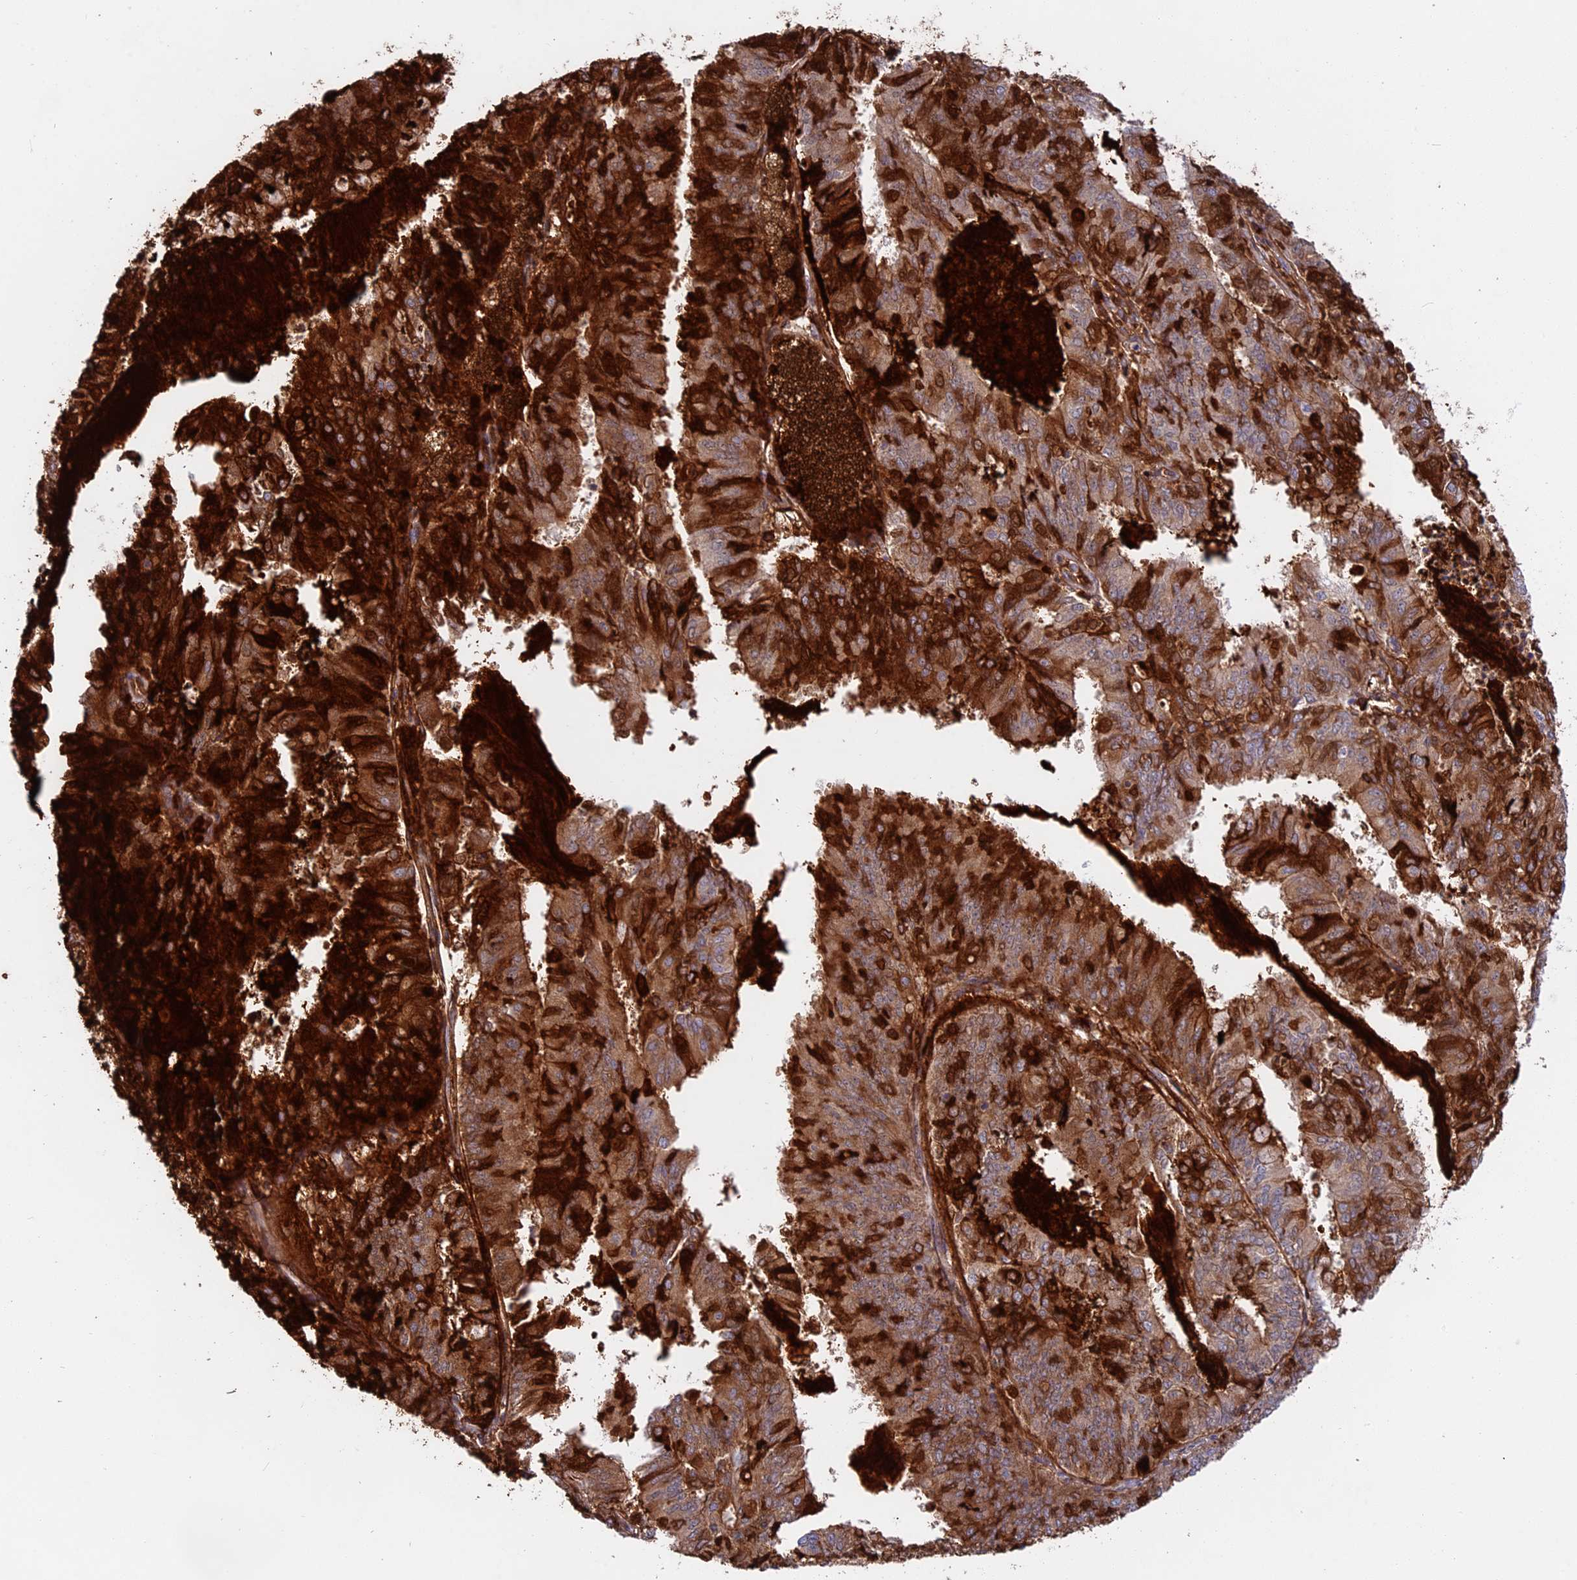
{"staining": {"intensity": "moderate", "quantity": ">75%", "location": "cytoplasmic/membranous"}, "tissue": "endometrial cancer", "cell_type": "Tumor cells", "image_type": "cancer", "snomed": [{"axis": "morphology", "description": "Adenocarcinoma, NOS"}, {"axis": "topography", "description": "Endometrium"}], "caption": "Endometrial cancer (adenocarcinoma) was stained to show a protein in brown. There is medium levels of moderate cytoplasmic/membranous positivity in about >75% of tumor cells.", "gene": "TENT4B", "patient": {"sex": "female", "age": 57}}